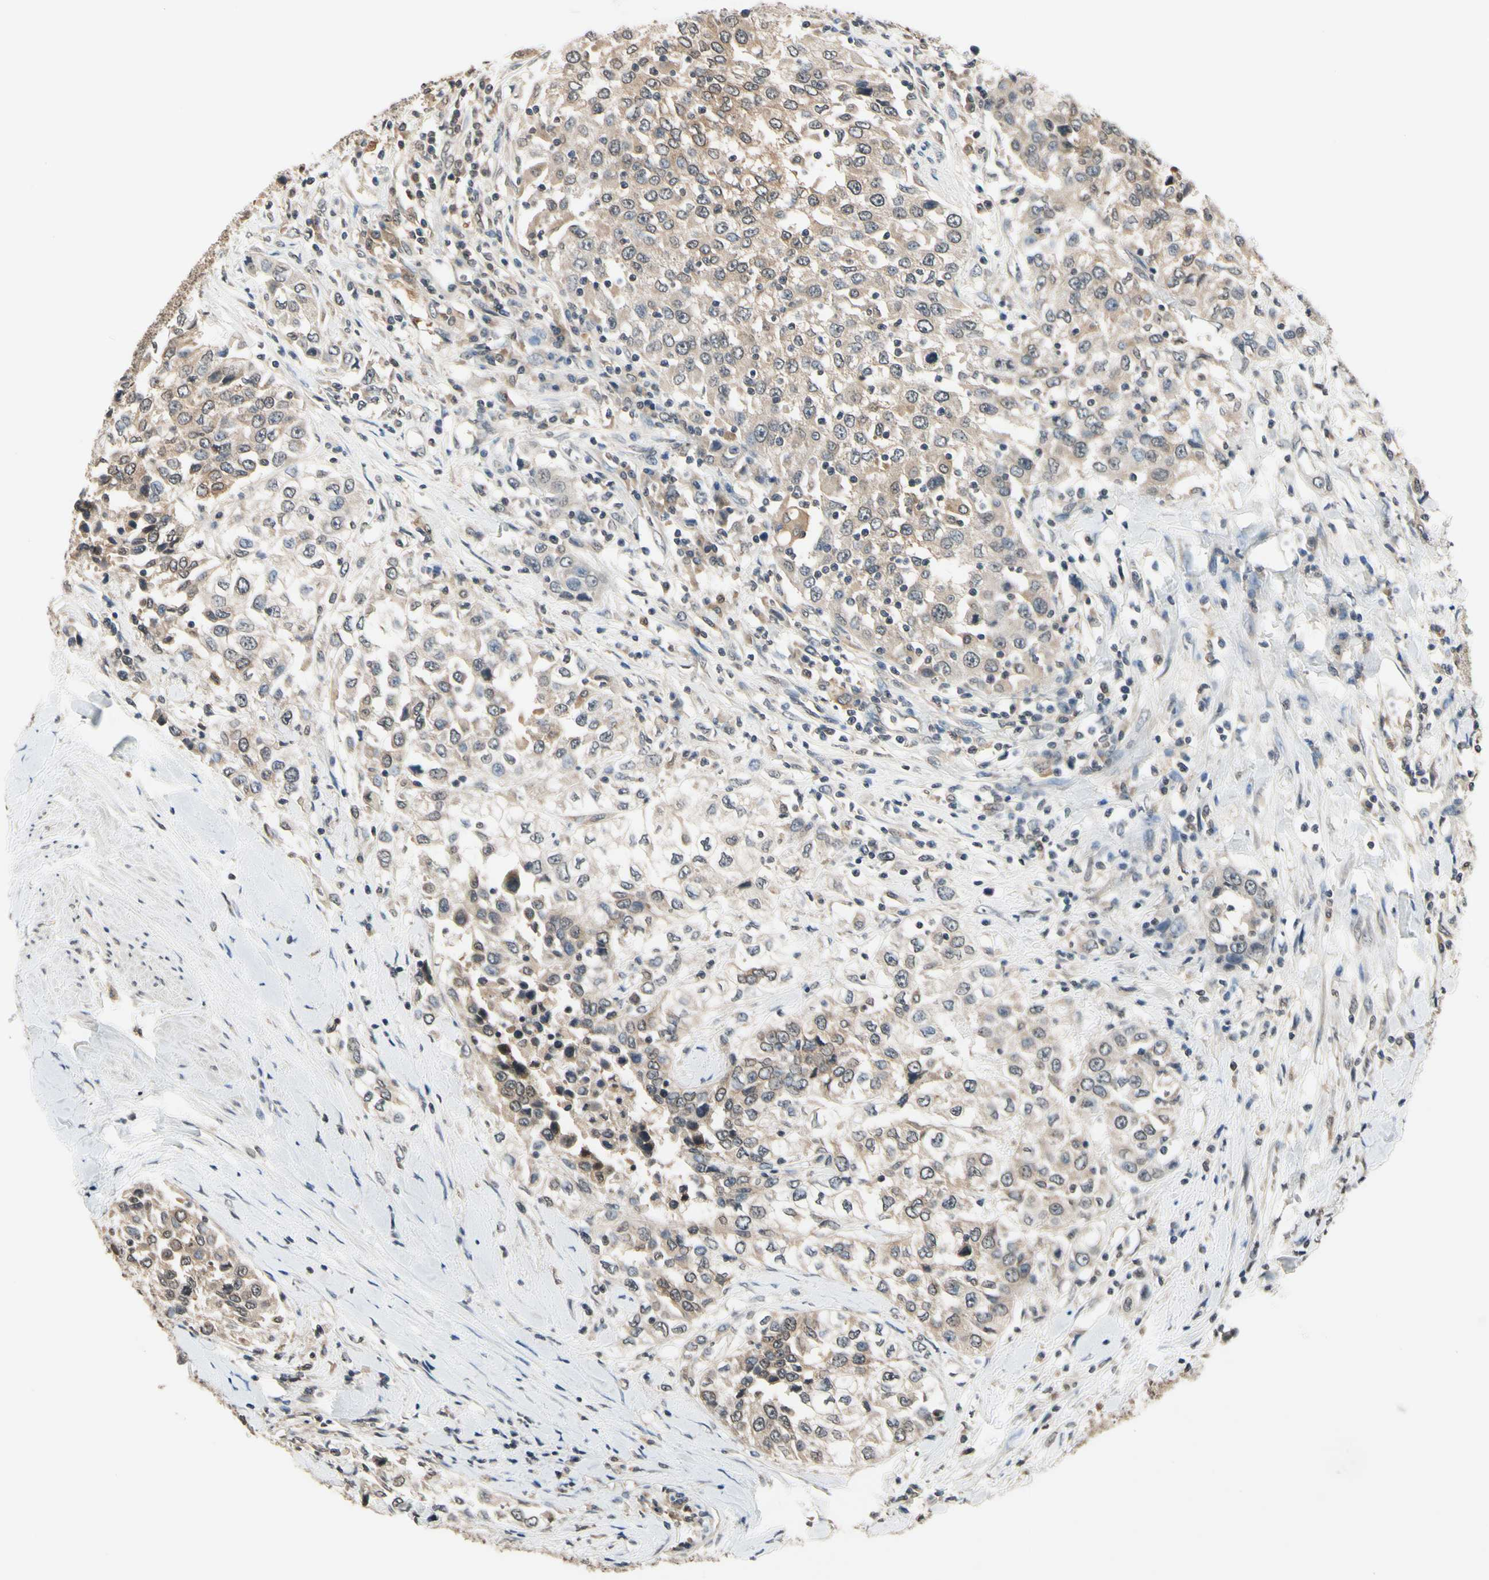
{"staining": {"intensity": "weak", "quantity": ">75%", "location": "cytoplasmic/membranous"}, "tissue": "urothelial cancer", "cell_type": "Tumor cells", "image_type": "cancer", "snomed": [{"axis": "morphology", "description": "Urothelial carcinoma, High grade"}, {"axis": "topography", "description": "Urinary bladder"}], "caption": "Immunohistochemistry (IHC) (DAB) staining of human urothelial cancer displays weak cytoplasmic/membranous protein positivity in approximately >75% of tumor cells.", "gene": "GCLC", "patient": {"sex": "female", "age": 80}}